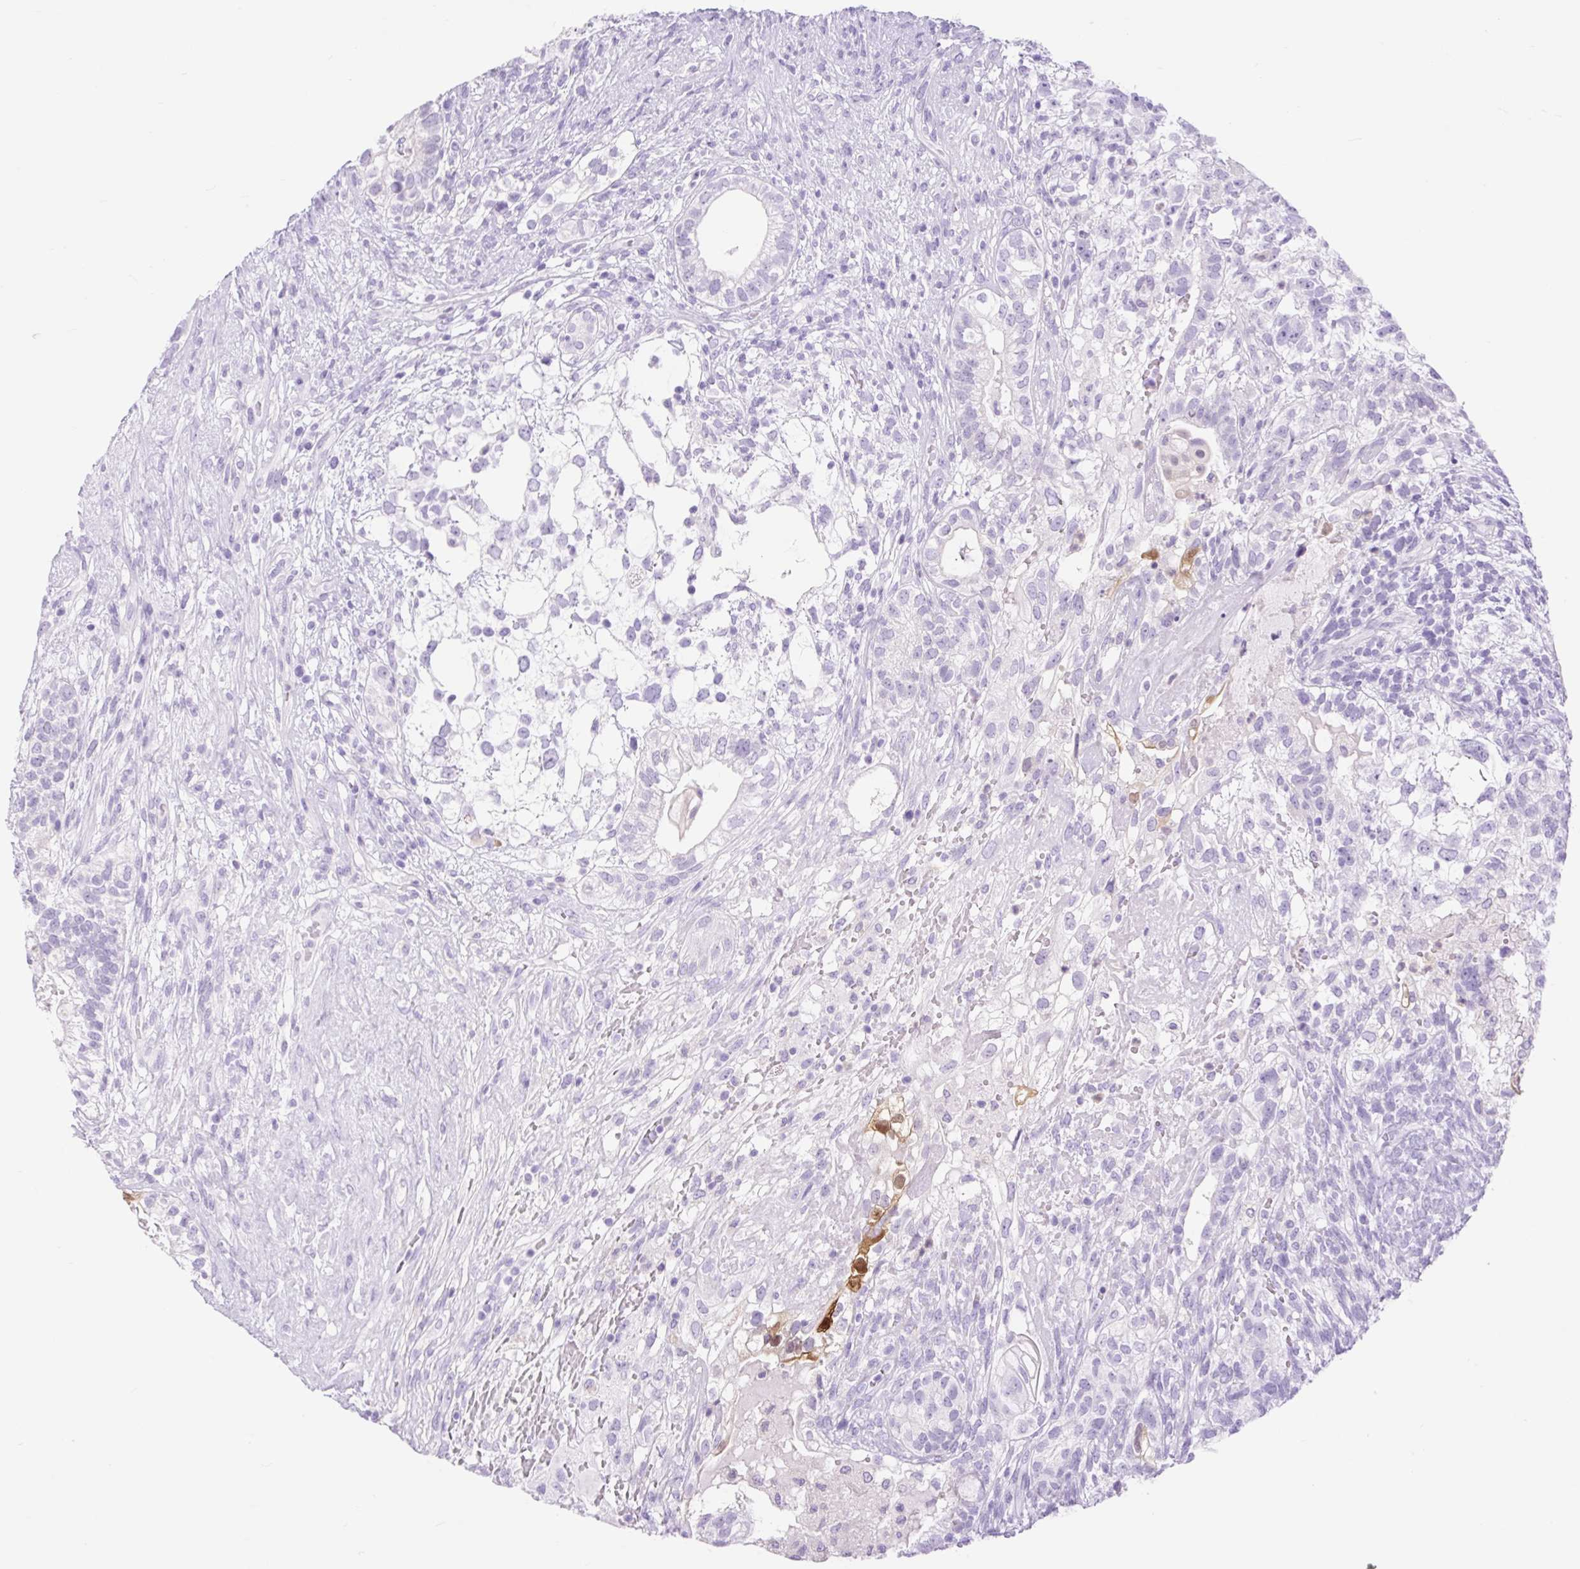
{"staining": {"intensity": "negative", "quantity": "none", "location": "none"}, "tissue": "testis cancer", "cell_type": "Tumor cells", "image_type": "cancer", "snomed": [{"axis": "morphology", "description": "Seminoma, NOS"}, {"axis": "morphology", "description": "Carcinoma, Embryonal, NOS"}, {"axis": "topography", "description": "Testis"}], "caption": "A high-resolution histopathology image shows IHC staining of testis cancer (embryonal carcinoma), which displays no significant positivity in tumor cells.", "gene": "SLC25A40", "patient": {"sex": "male", "age": 41}}